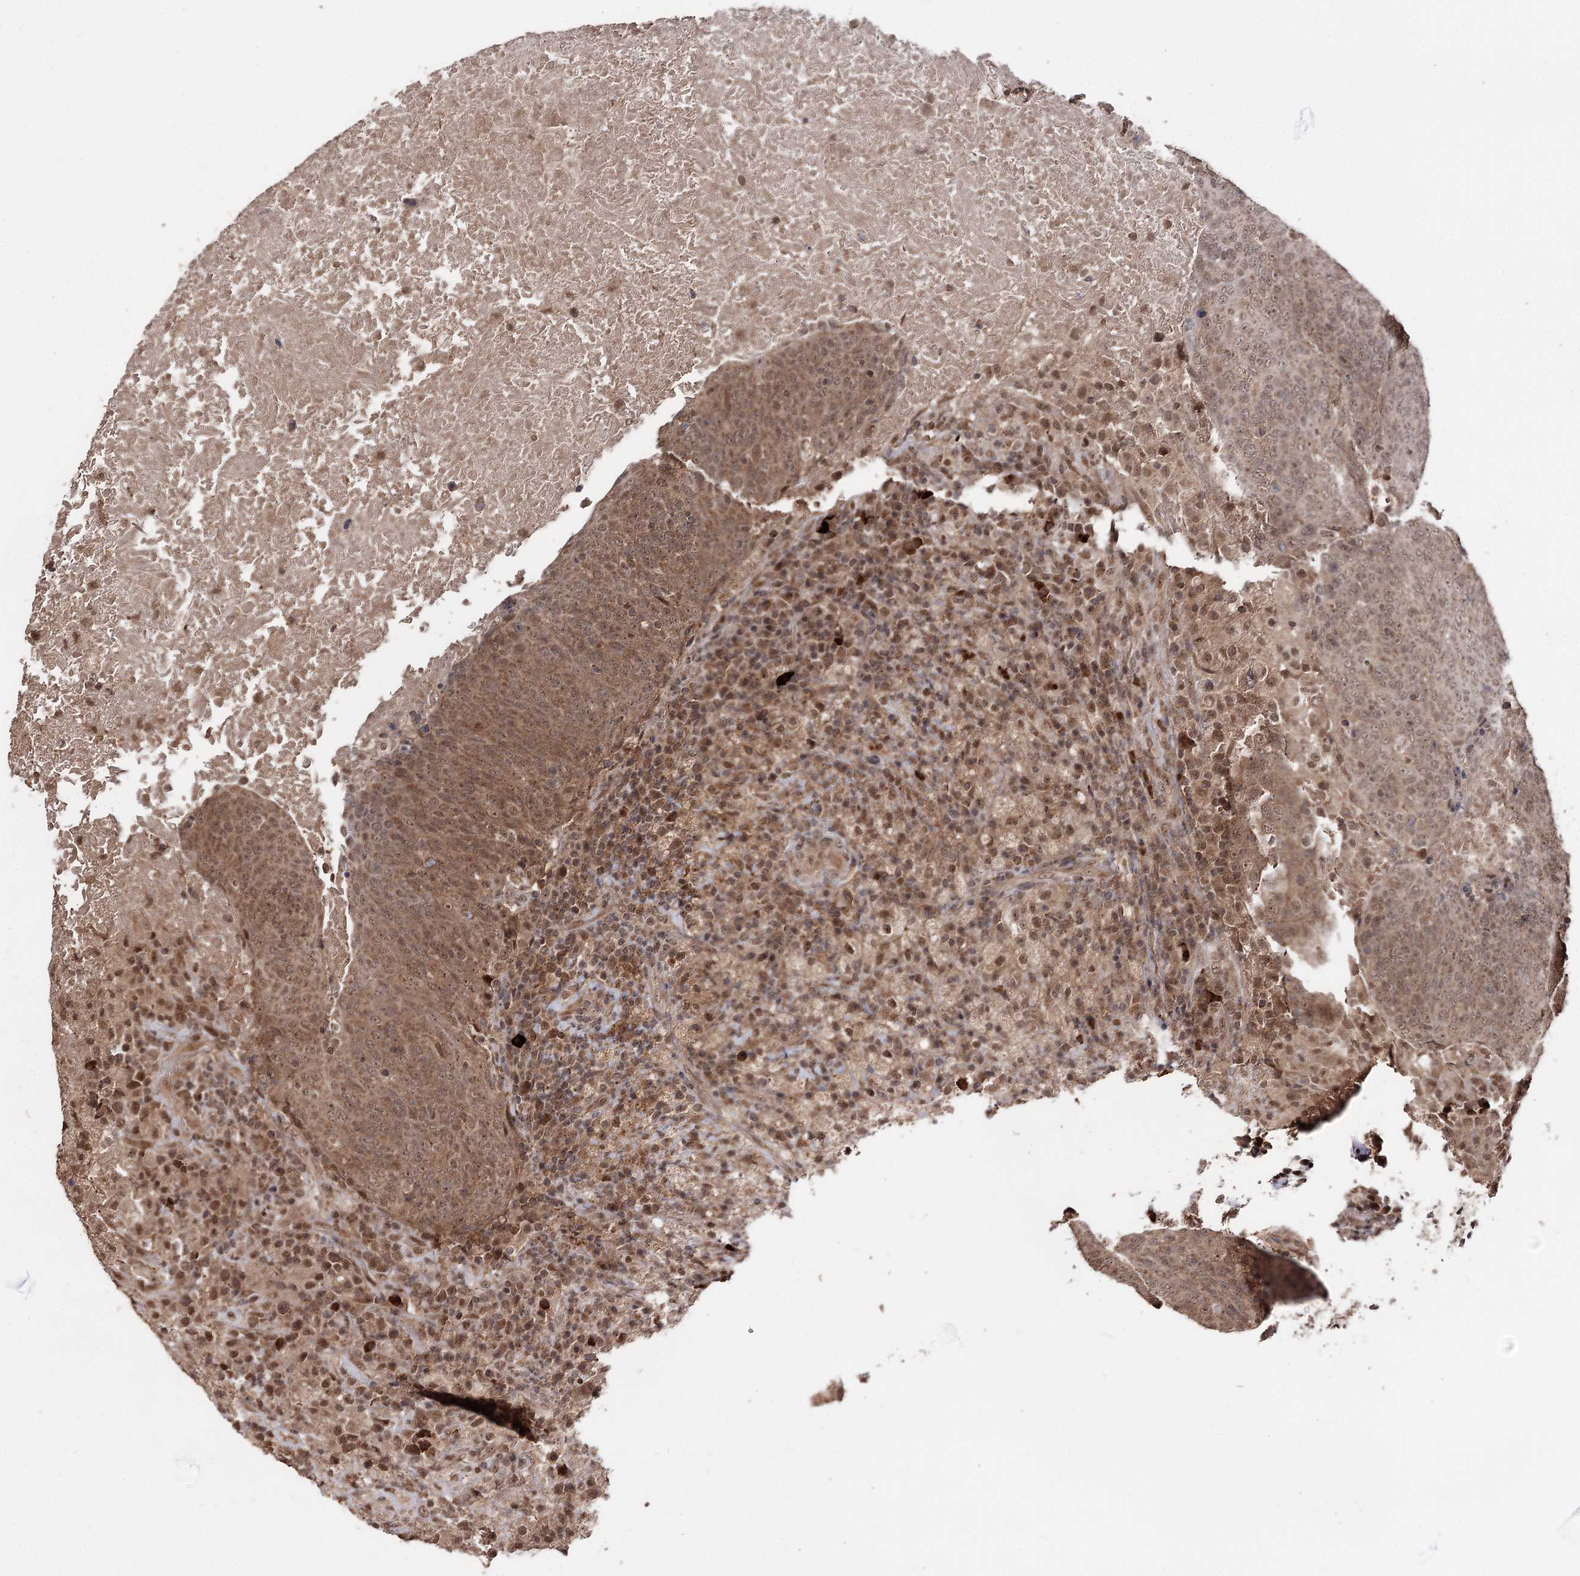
{"staining": {"intensity": "moderate", "quantity": ">75%", "location": "cytoplasmic/membranous,nuclear"}, "tissue": "head and neck cancer", "cell_type": "Tumor cells", "image_type": "cancer", "snomed": [{"axis": "morphology", "description": "Squamous cell carcinoma, NOS"}, {"axis": "morphology", "description": "Squamous cell carcinoma, metastatic, NOS"}, {"axis": "topography", "description": "Lymph node"}, {"axis": "topography", "description": "Head-Neck"}], "caption": "A photomicrograph showing moderate cytoplasmic/membranous and nuclear positivity in about >75% of tumor cells in head and neck squamous cell carcinoma, as visualized by brown immunohistochemical staining.", "gene": "FAM53B", "patient": {"sex": "male", "age": 62}}